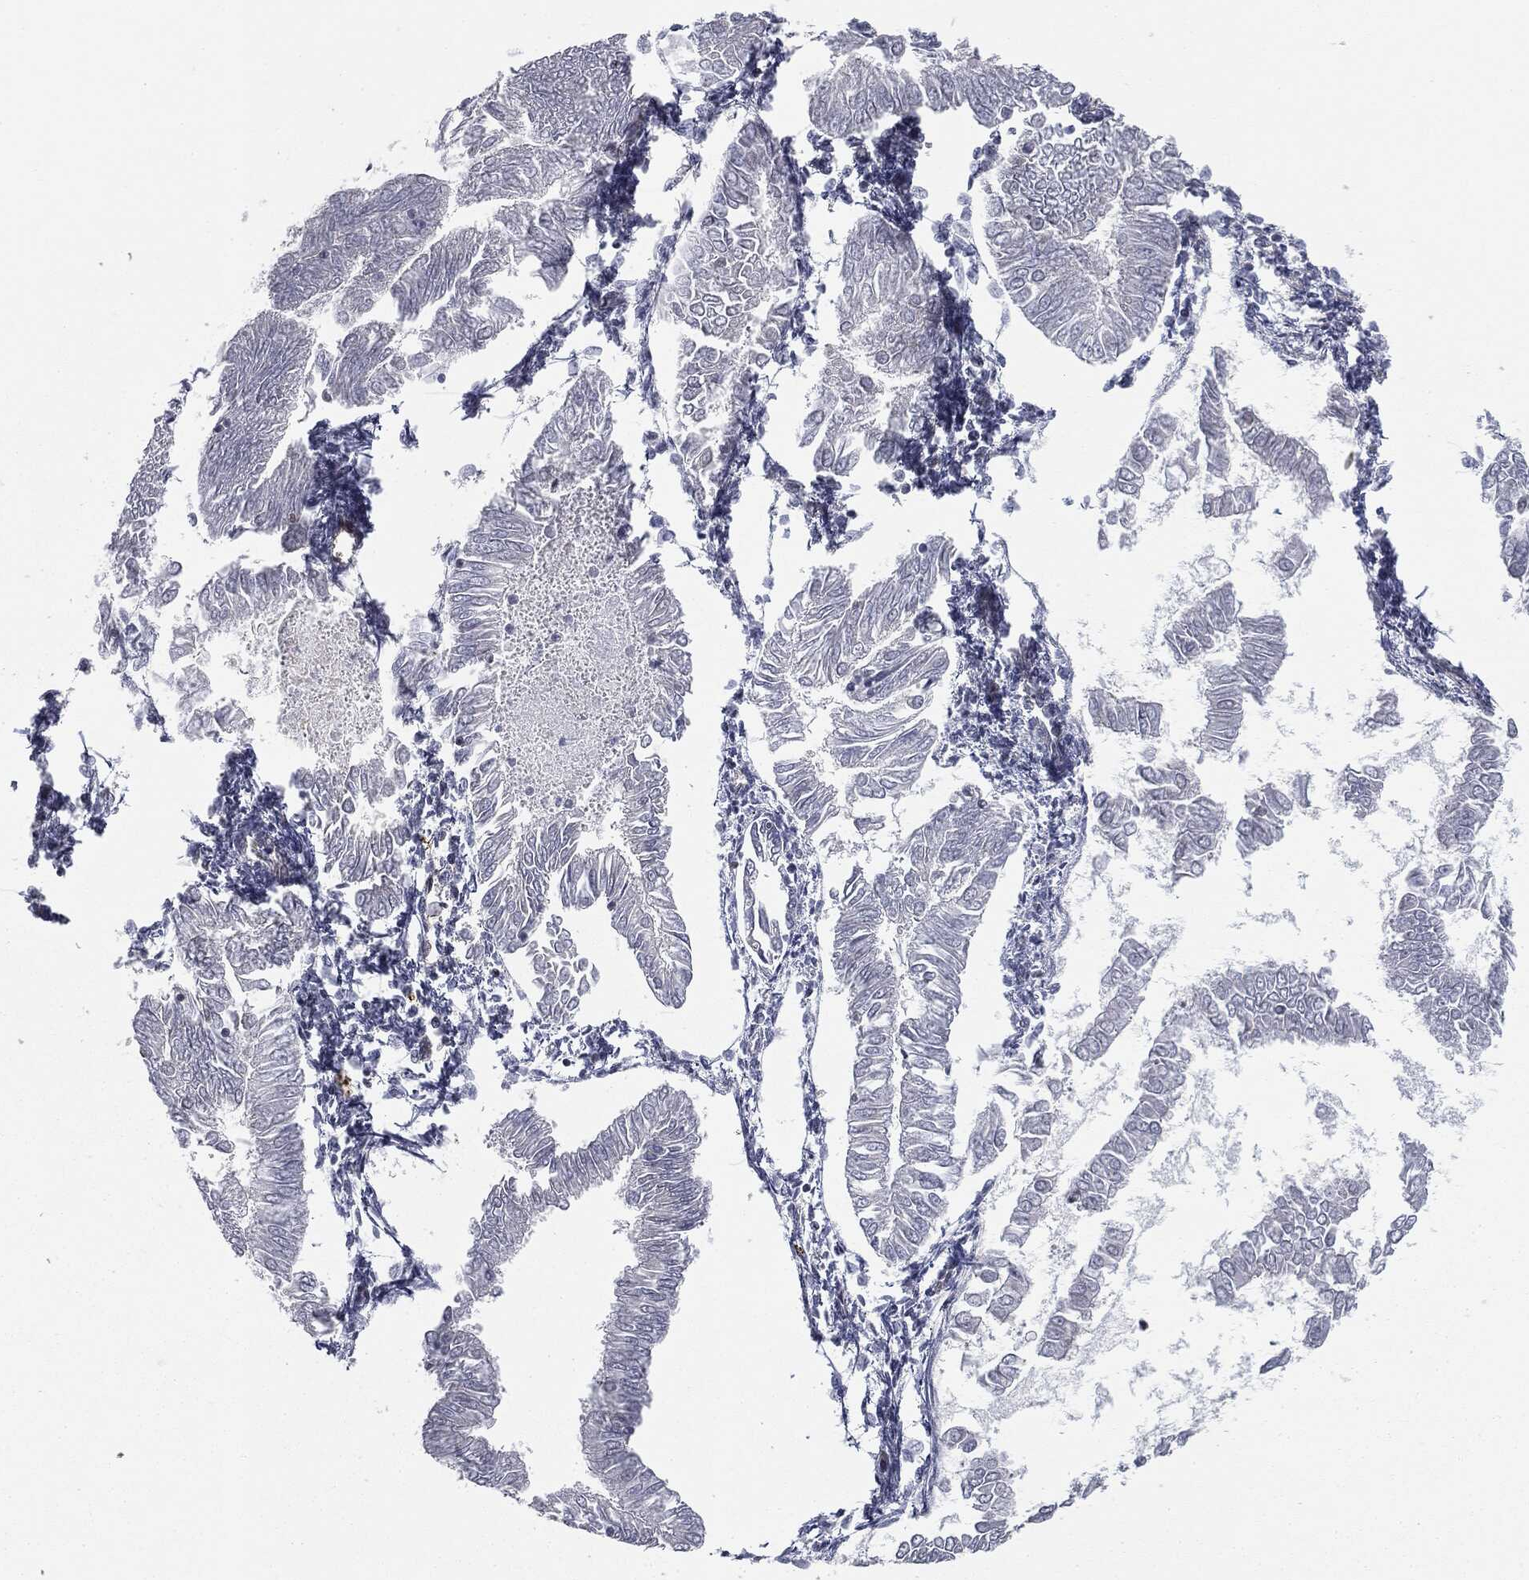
{"staining": {"intensity": "negative", "quantity": "none", "location": "none"}, "tissue": "endometrial cancer", "cell_type": "Tumor cells", "image_type": "cancer", "snomed": [{"axis": "morphology", "description": "Adenocarcinoma, NOS"}, {"axis": "topography", "description": "Endometrium"}], "caption": "The histopathology image reveals no staining of tumor cells in endometrial adenocarcinoma. Nuclei are stained in blue.", "gene": "TBC1D22A", "patient": {"sex": "female", "age": 53}}